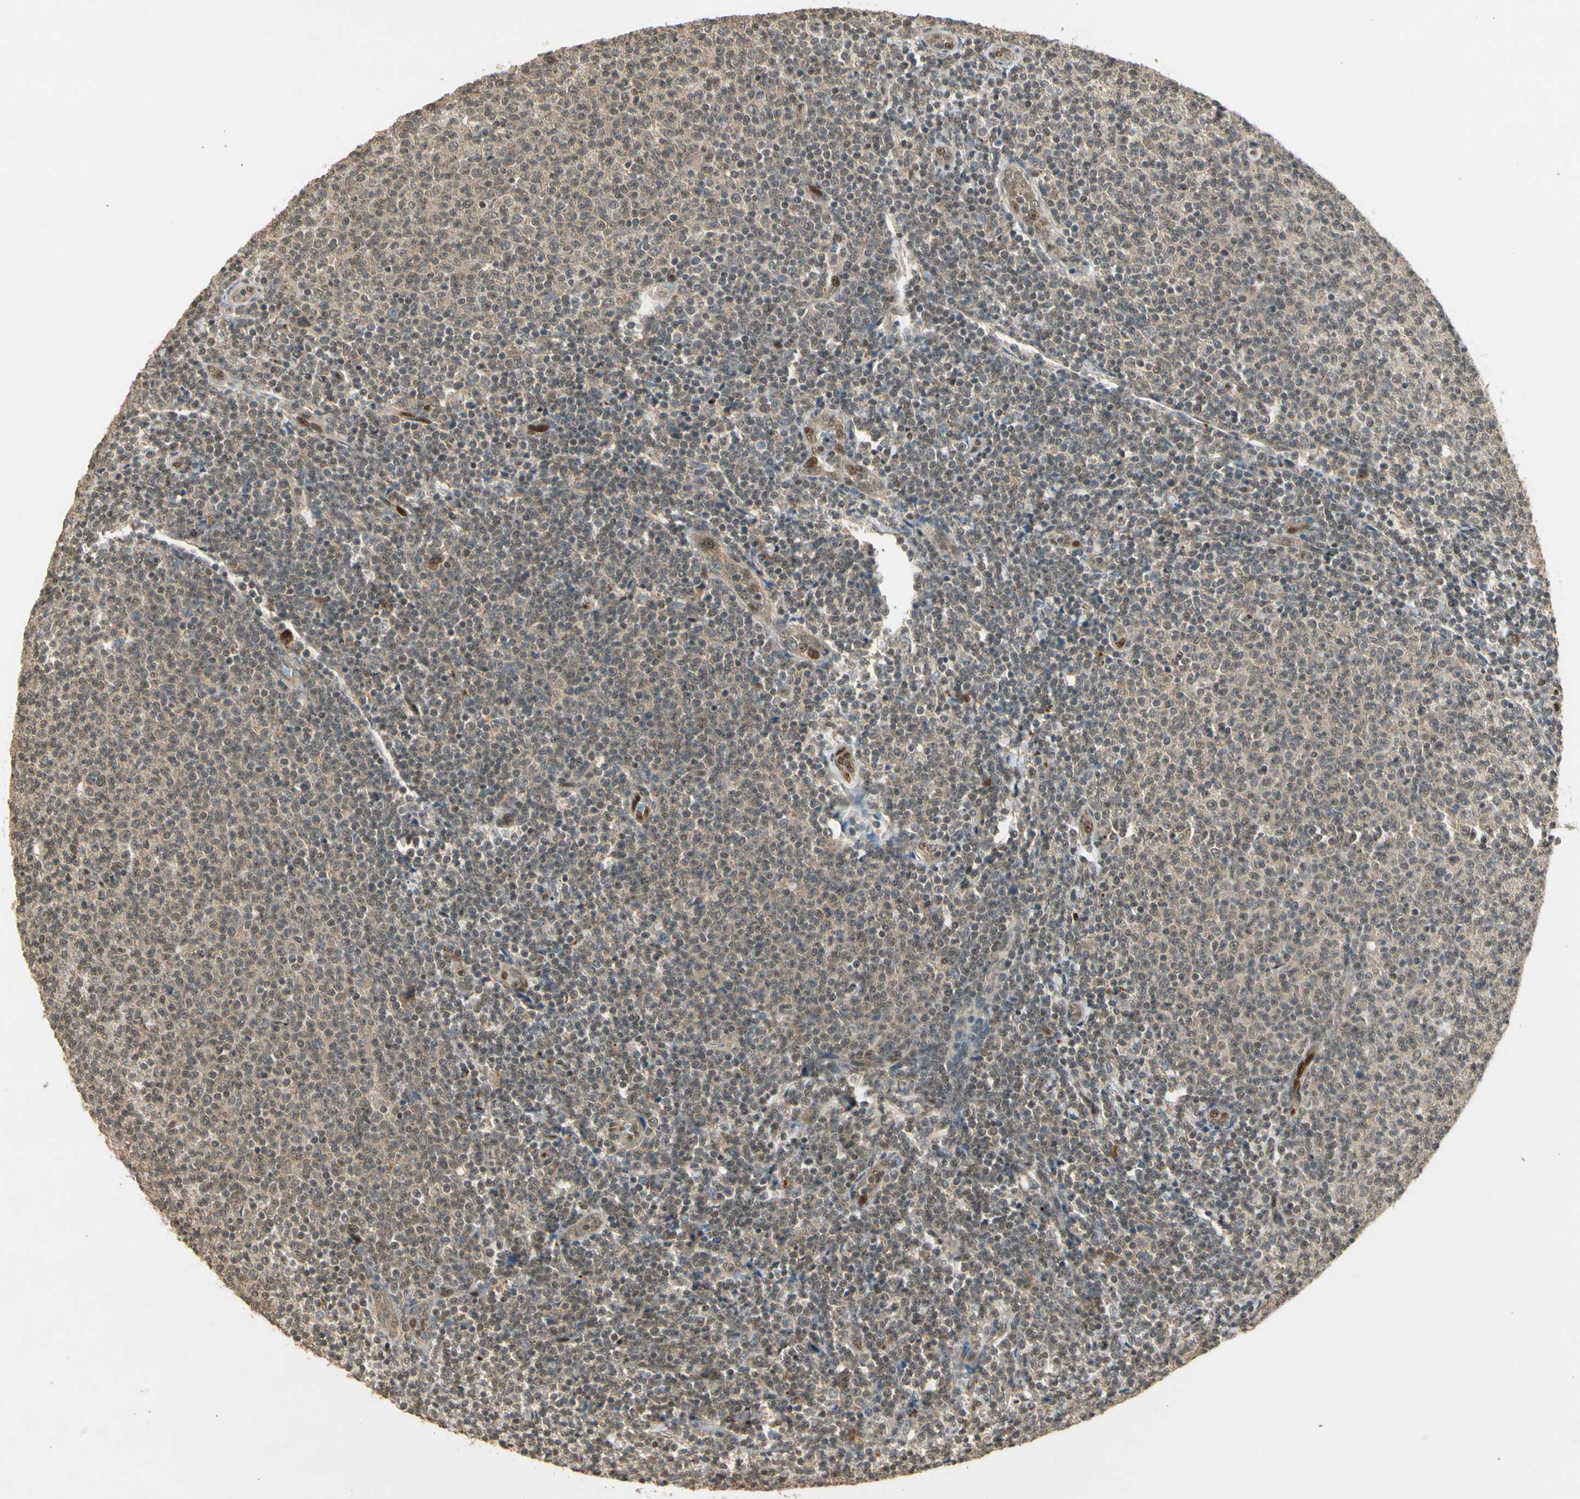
{"staining": {"intensity": "weak", "quantity": "25%-75%", "location": "cytoplasmic/membranous"}, "tissue": "lymphoma", "cell_type": "Tumor cells", "image_type": "cancer", "snomed": [{"axis": "morphology", "description": "Malignant lymphoma, non-Hodgkin's type, Low grade"}, {"axis": "topography", "description": "Lymph node"}], "caption": "Tumor cells demonstrate low levels of weak cytoplasmic/membranous positivity in about 25%-75% of cells in human malignant lymphoma, non-Hodgkin's type (low-grade).", "gene": "GMEB2", "patient": {"sex": "male", "age": 66}}